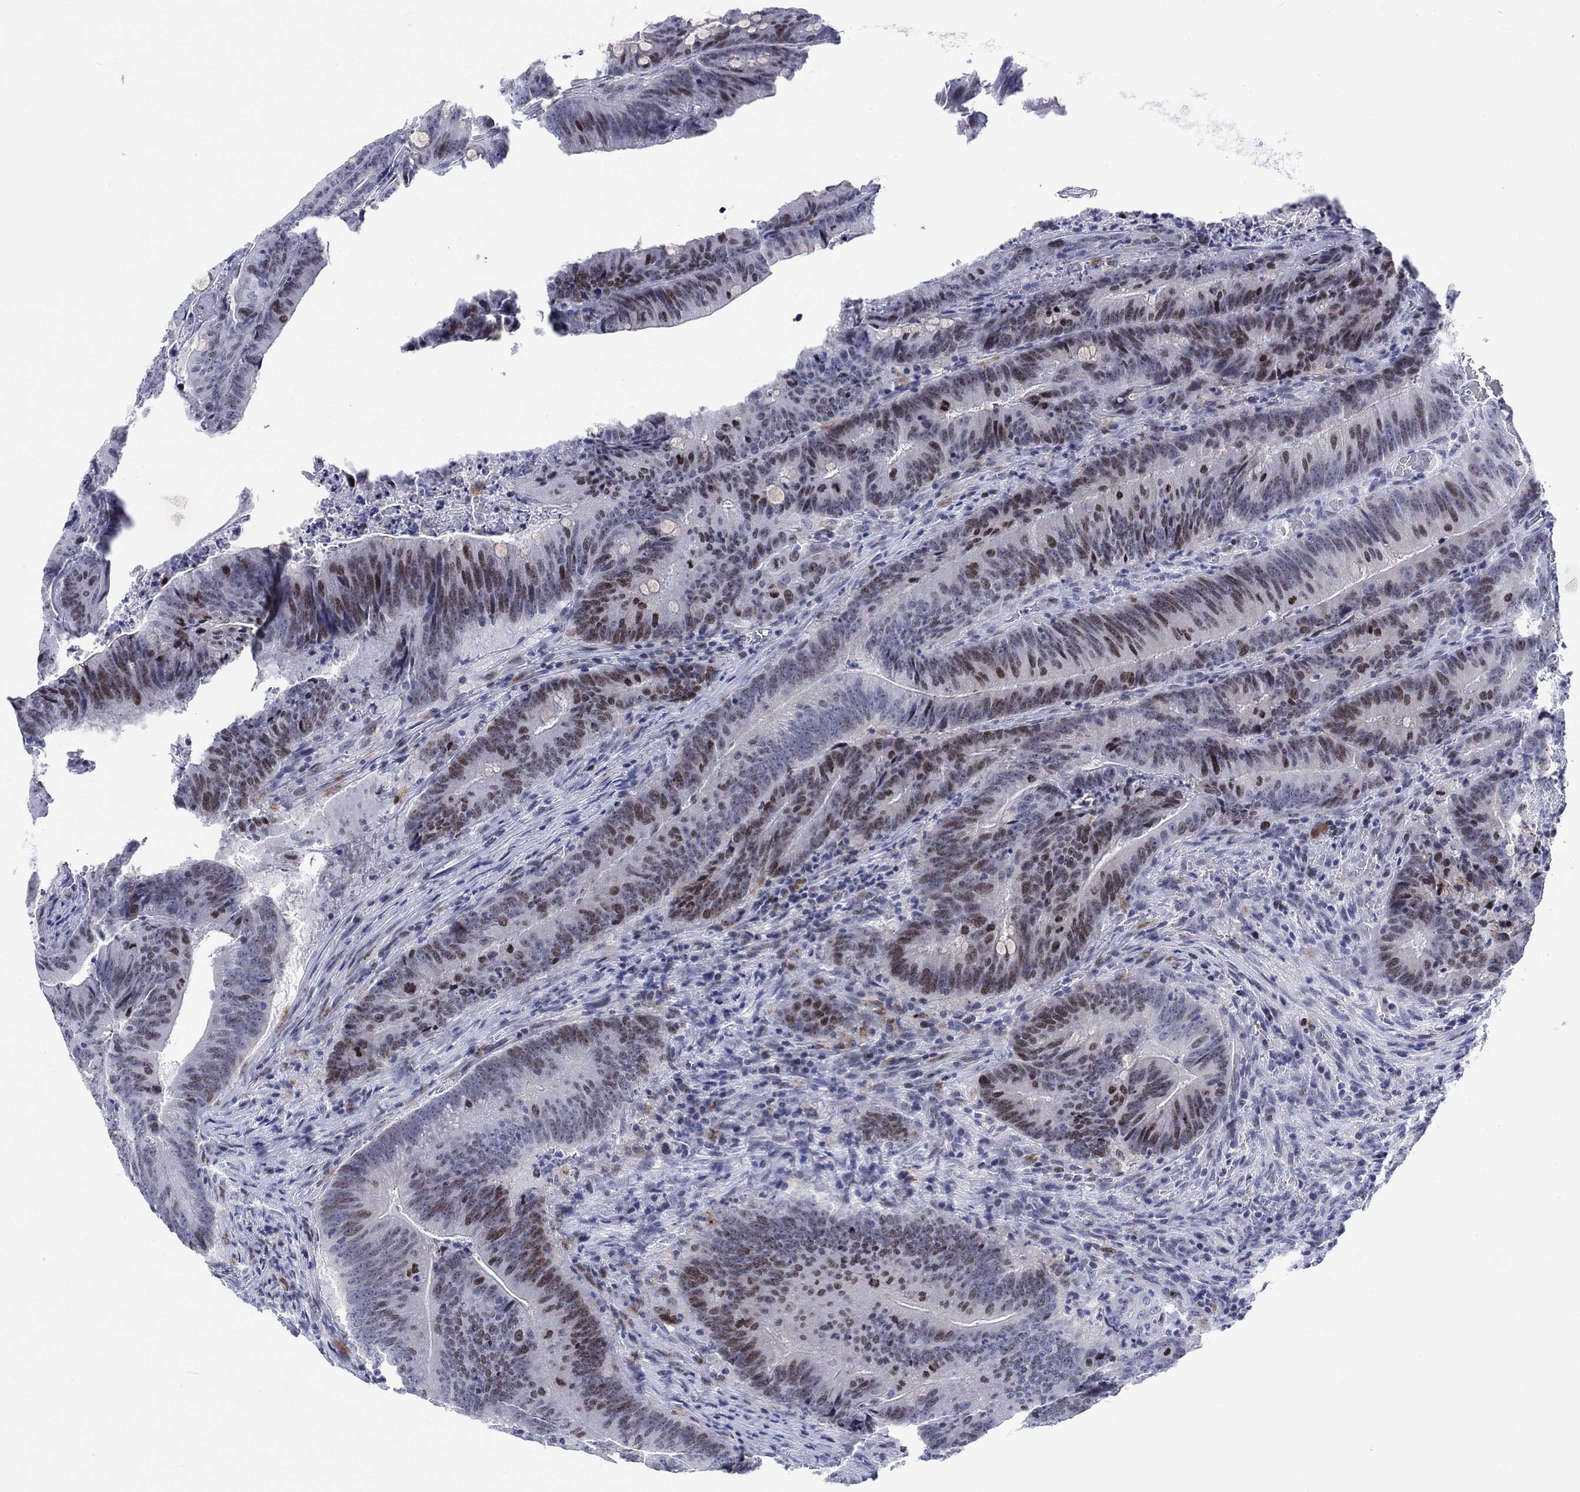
{"staining": {"intensity": "moderate", "quantity": "25%-75%", "location": "nuclear"}, "tissue": "colorectal cancer", "cell_type": "Tumor cells", "image_type": "cancer", "snomed": [{"axis": "morphology", "description": "Adenocarcinoma, NOS"}, {"axis": "topography", "description": "Colon"}], "caption": "Moderate nuclear expression is identified in about 25%-75% of tumor cells in colorectal adenocarcinoma. The staining was performed using DAB (3,3'-diaminobenzidine) to visualize the protein expression in brown, while the nuclei were stained in blue with hematoxylin (Magnification: 20x).", "gene": "CDCA2", "patient": {"sex": "female", "age": 87}}